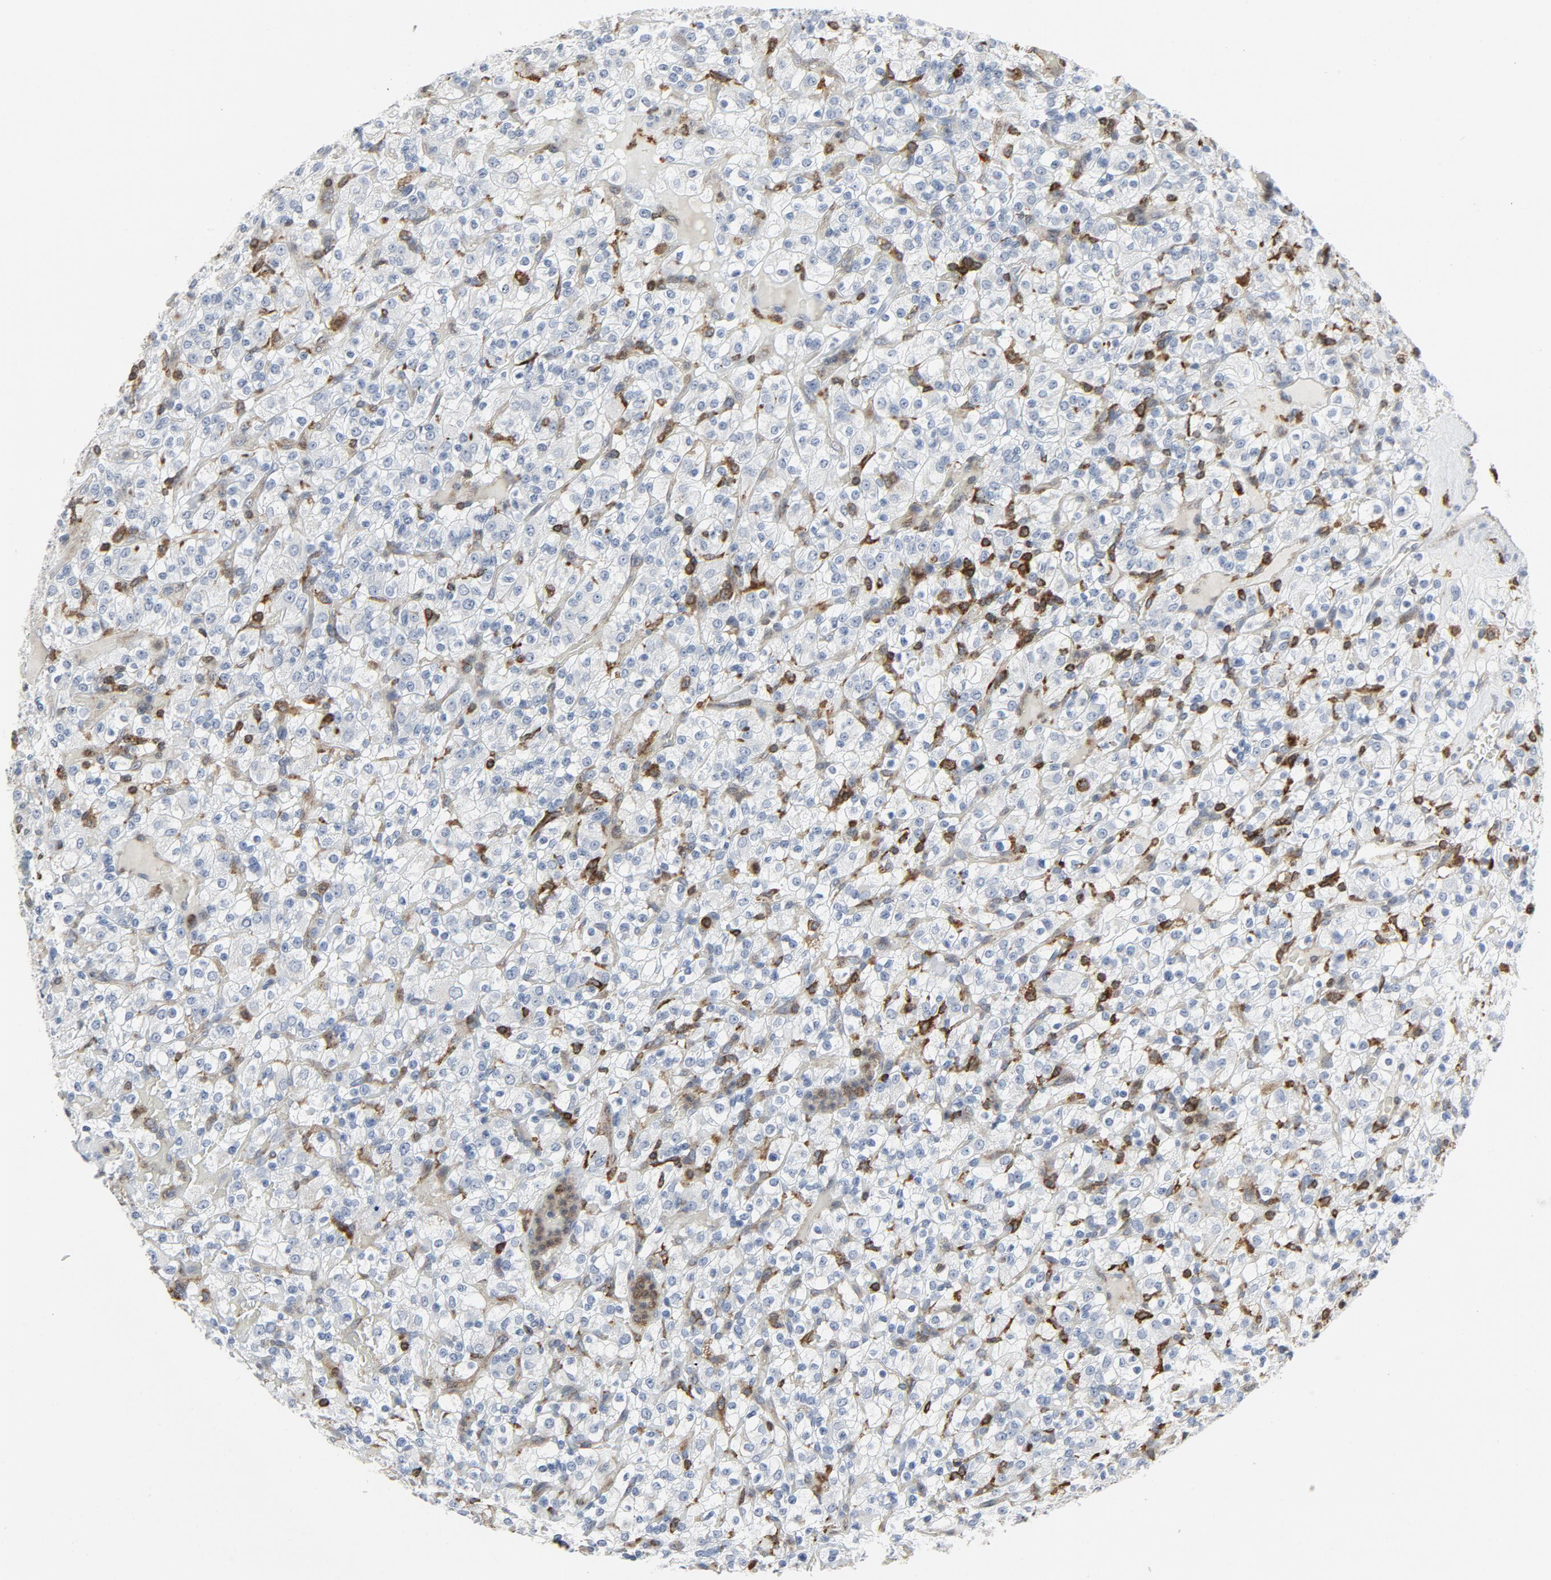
{"staining": {"intensity": "negative", "quantity": "none", "location": "none"}, "tissue": "renal cancer", "cell_type": "Tumor cells", "image_type": "cancer", "snomed": [{"axis": "morphology", "description": "Normal tissue, NOS"}, {"axis": "morphology", "description": "Adenocarcinoma, NOS"}, {"axis": "topography", "description": "Kidney"}], "caption": "A photomicrograph of human renal adenocarcinoma is negative for staining in tumor cells.", "gene": "LCP2", "patient": {"sex": "female", "age": 72}}